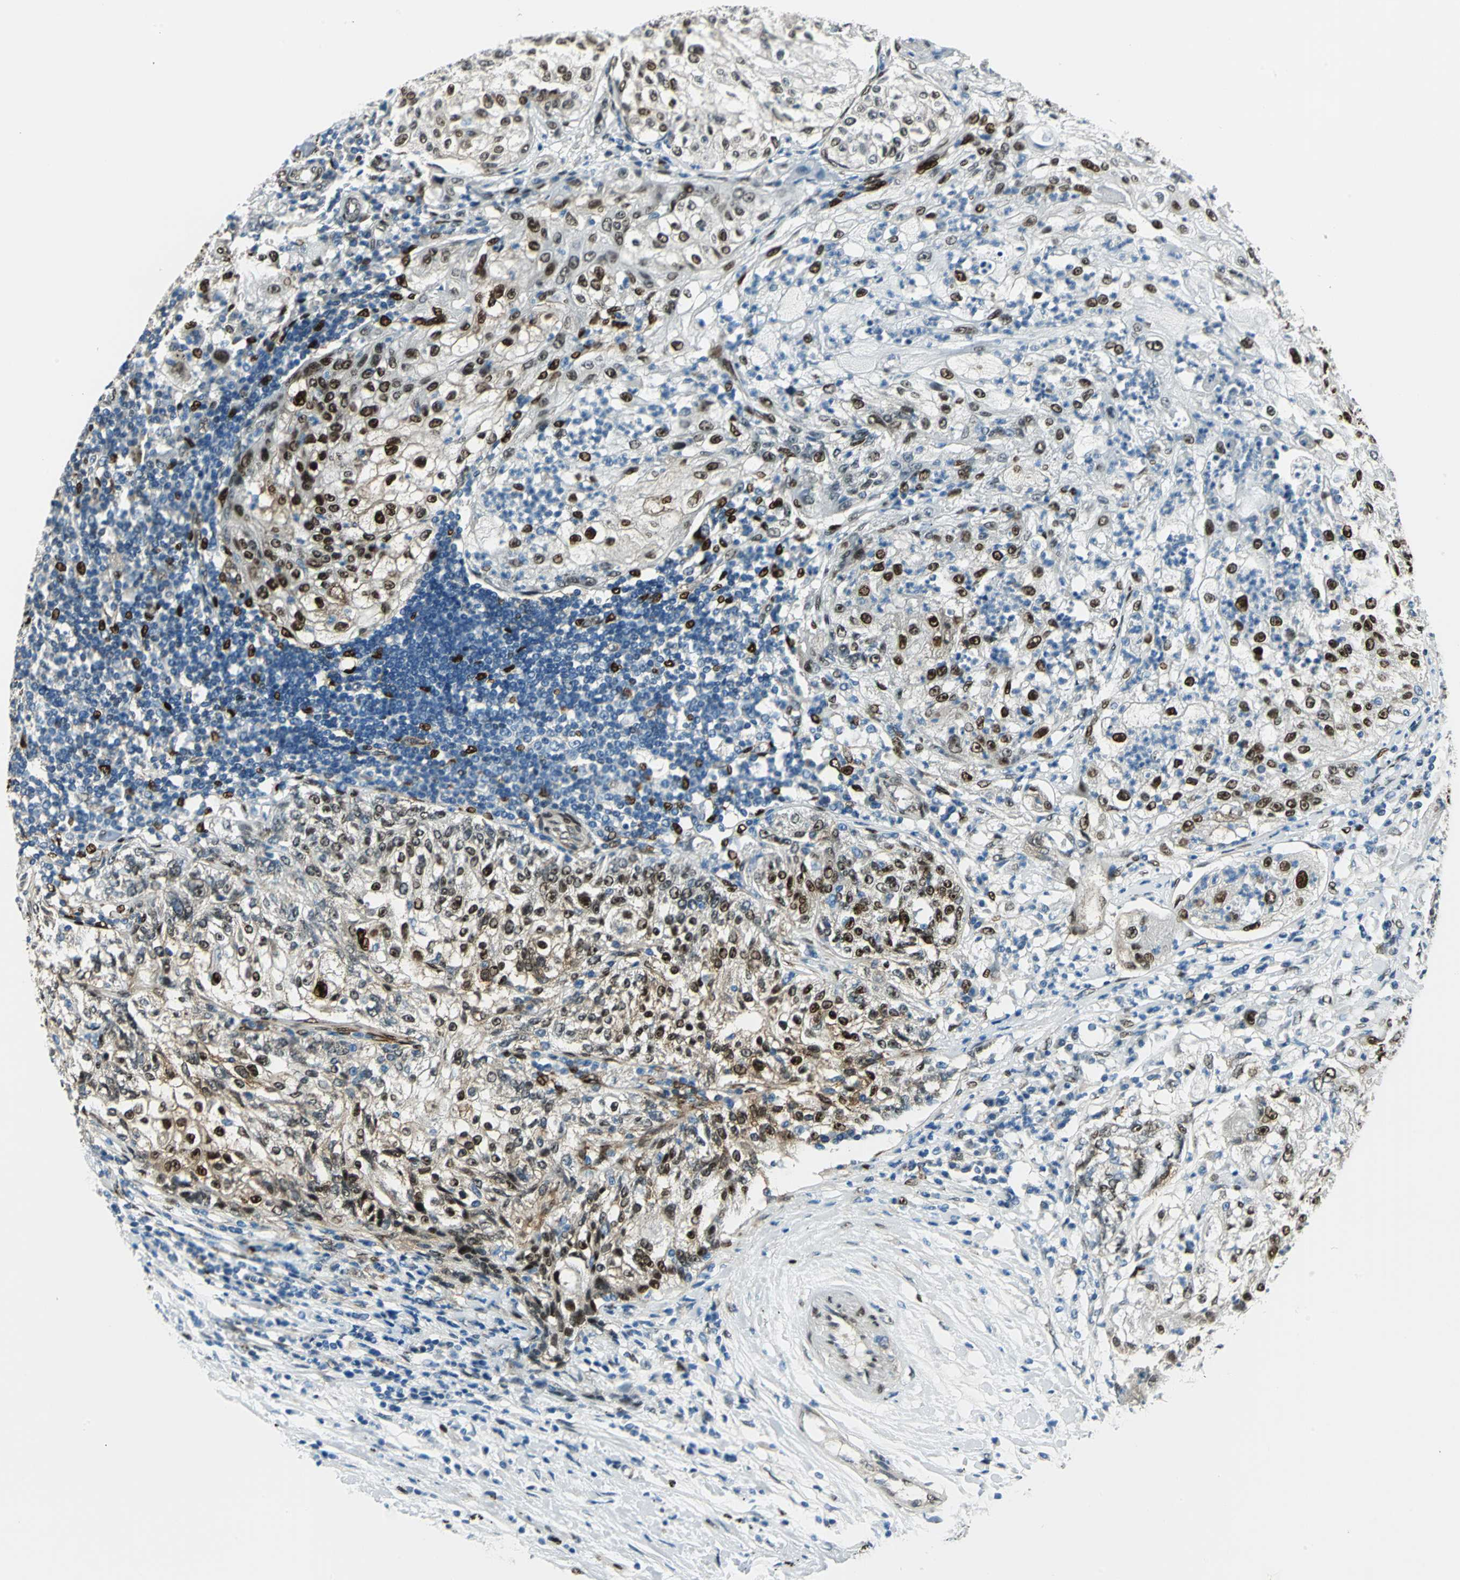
{"staining": {"intensity": "strong", "quantity": "25%-75%", "location": "nuclear"}, "tissue": "lung cancer", "cell_type": "Tumor cells", "image_type": "cancer", "snomed": [{"axis": "morphology", "description": "Inflammation, NOS"}, {"axis": "morphology", "description": "Squamous cell carcinoma, NOS"}, {"axis": "topography", "description": "Lymph node"}, {"axis": "topography", "description": "Soft tissue"}, {"axis": "topography", "description": "Lung"}], "caption": "Immunohistochemistry (IHC) staining of lung cancer (squamous cell carcinoma), which reveals high levels of strong nuclear staining in approximately 25%-75% of tumor cells indicating strong nuclear protein expression. The staining was performed using DAB (brown) for protein detection and nuclei were counterstained in hematoxylin (blue).", "gene": "NFIA", "patient": {"sex": "male", "age": 66}}